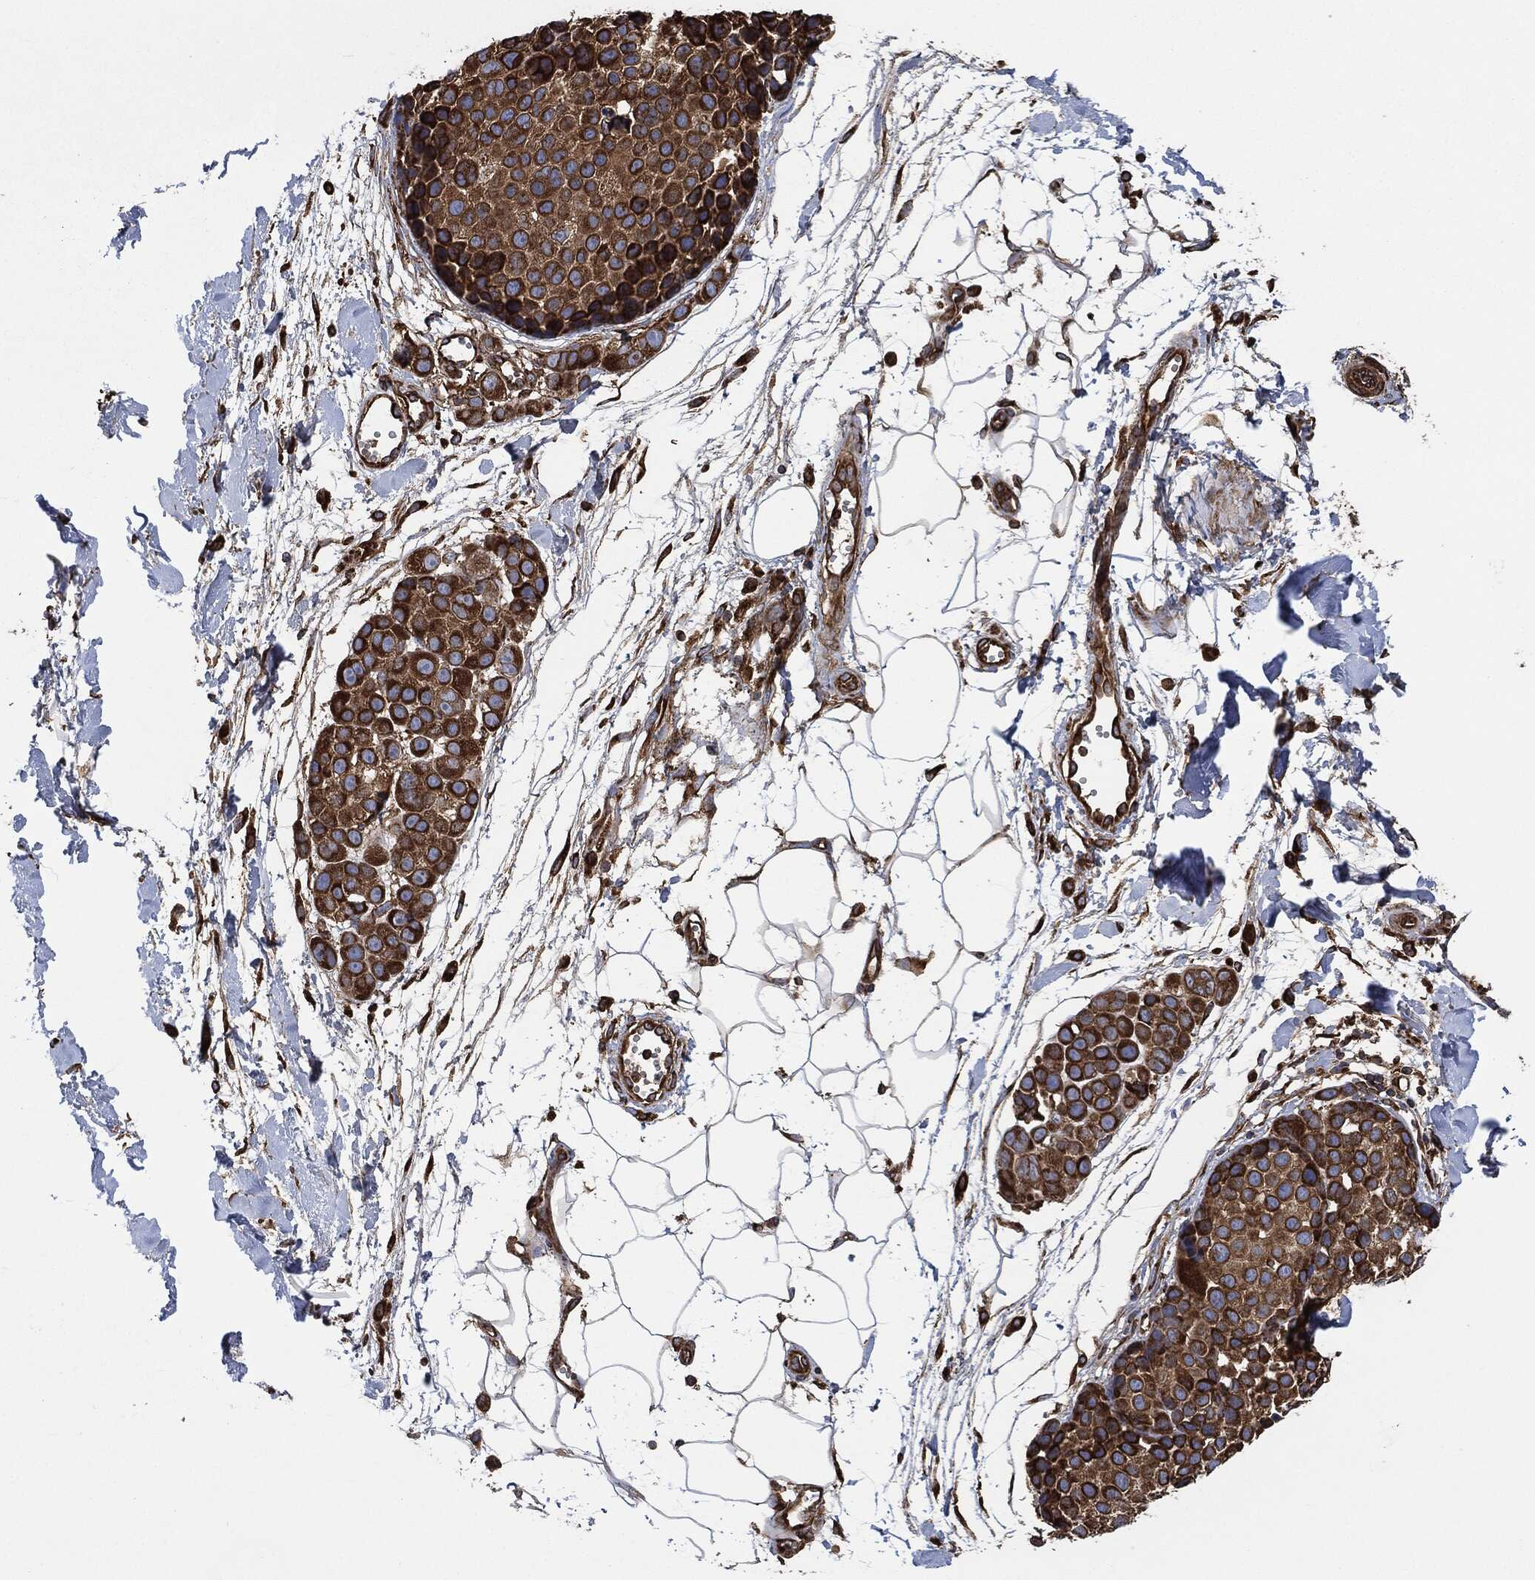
{"staining": {"intensity": "strong", "quantity": ">75%", "location": "cytoplasmic/membranous"}, "tissue": "melanoma", "cell_type": "Tumor cells", "image_type": "cancer", "snomed": [{"axis": "morphology", "description": "Malignant melanoma, NOS"}, {"axis": "topography", "description": "Skin"}], "caption": "Malignant melanoma stained with immunohistochemistry (IHC) shows strong cytoplasmic/membranous positivity in approximately >75% of tumor cells.", "gene": "AMFR", "patient": {"sex": "female", "age": 86}}